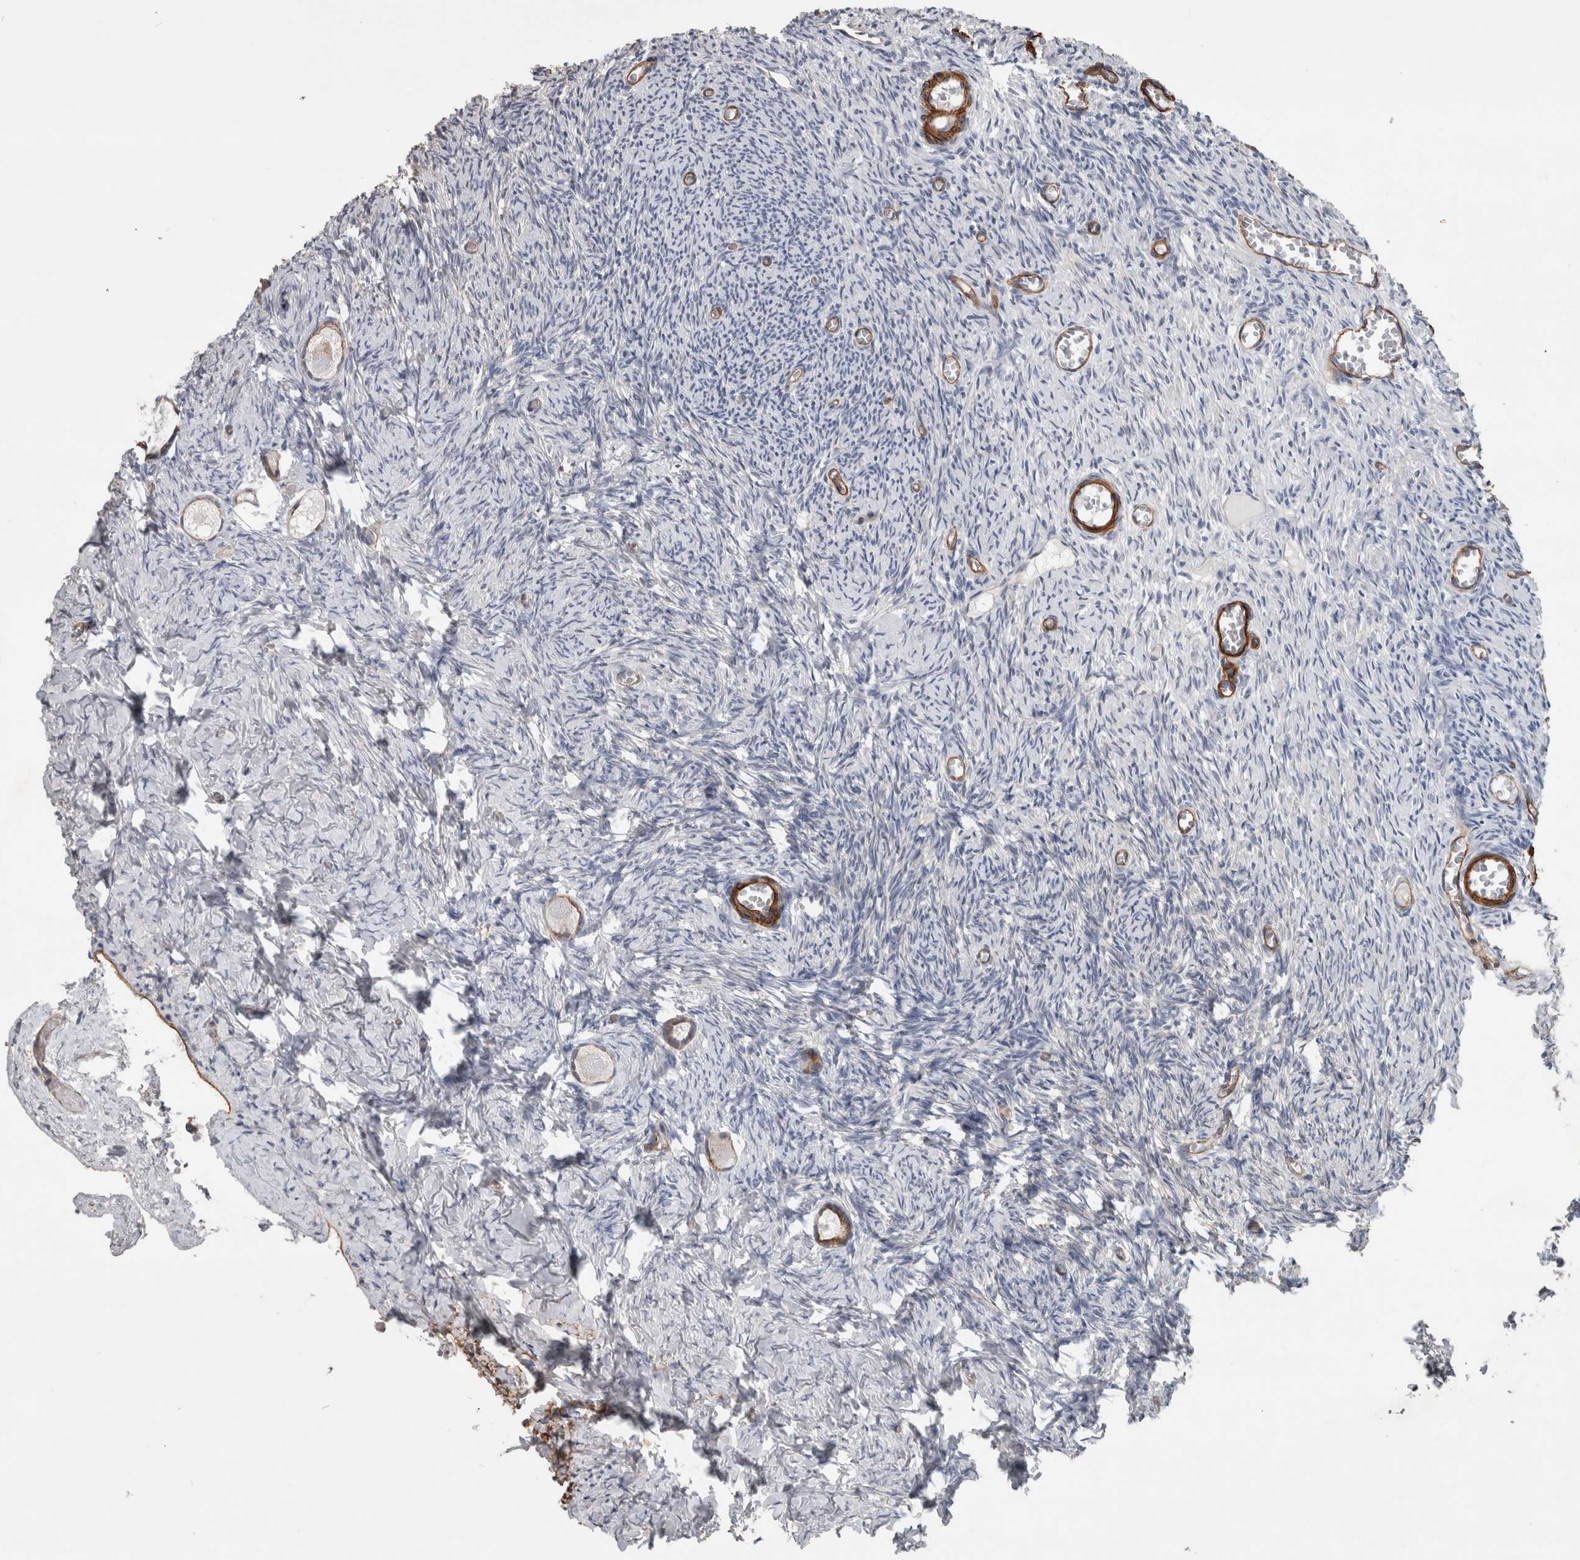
{"staining": {"intensity": "moderate", "quantity": "25%-75%", "location": "cytoplasmic/membranous"}, "tissue": "ovary", "cell_type": "Follicle cells", "image_type": "normal", "snomed": [{"axis": "morphology", "description": "Normal tissue, NOS"}, {"axis": "topography", "description": "Ovary"}], "caption": "Moderate cytoplasmic/membranous positivity for a protein is appreciated in about 25%-75% of follicle cells of benign ovary using IHC.", "gene": "BCAM", "patient": {"sex": "female", "age": 27}}